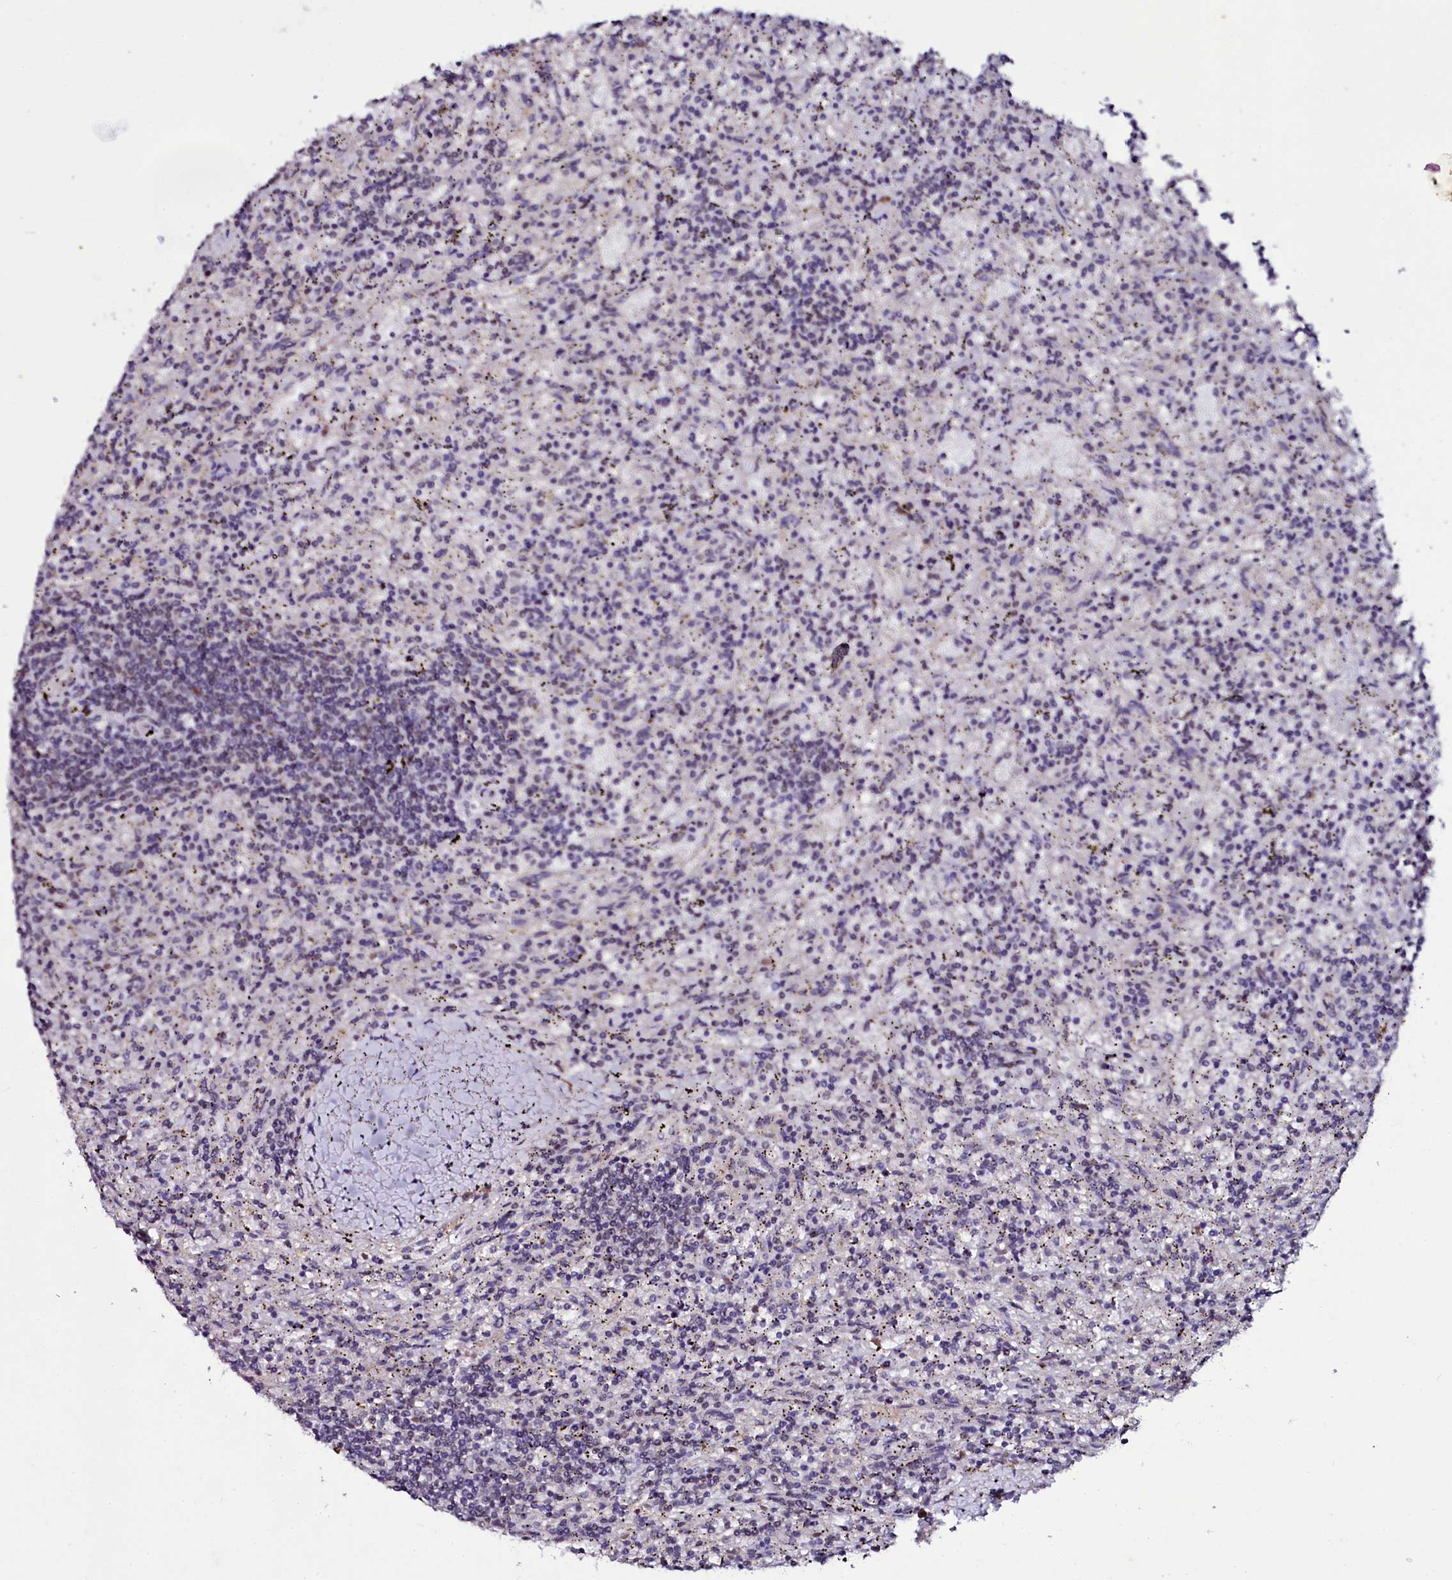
{"staining": {"intensity": "negative", "quantity": "none", "location": "none"}, "tissue": "lymphoma", "cell_type": "Tumor cells", "image_type": "cancer", "snomed": [{"axis": "morphology", "description": "Malignant lymphoma, non-Hodgkin's type, Low grade"}, {"axis": "topography", "description": "Spleen"}], "caption": "IHC of low-grade malignant lymphoma, non-Hodgkin's type displays no staining in tumor cells. (DAB IHC visualized using brightfield microscopy, high magnification).", "gene": "USPL1", "patient": {"sex": "male", "age": 76}}